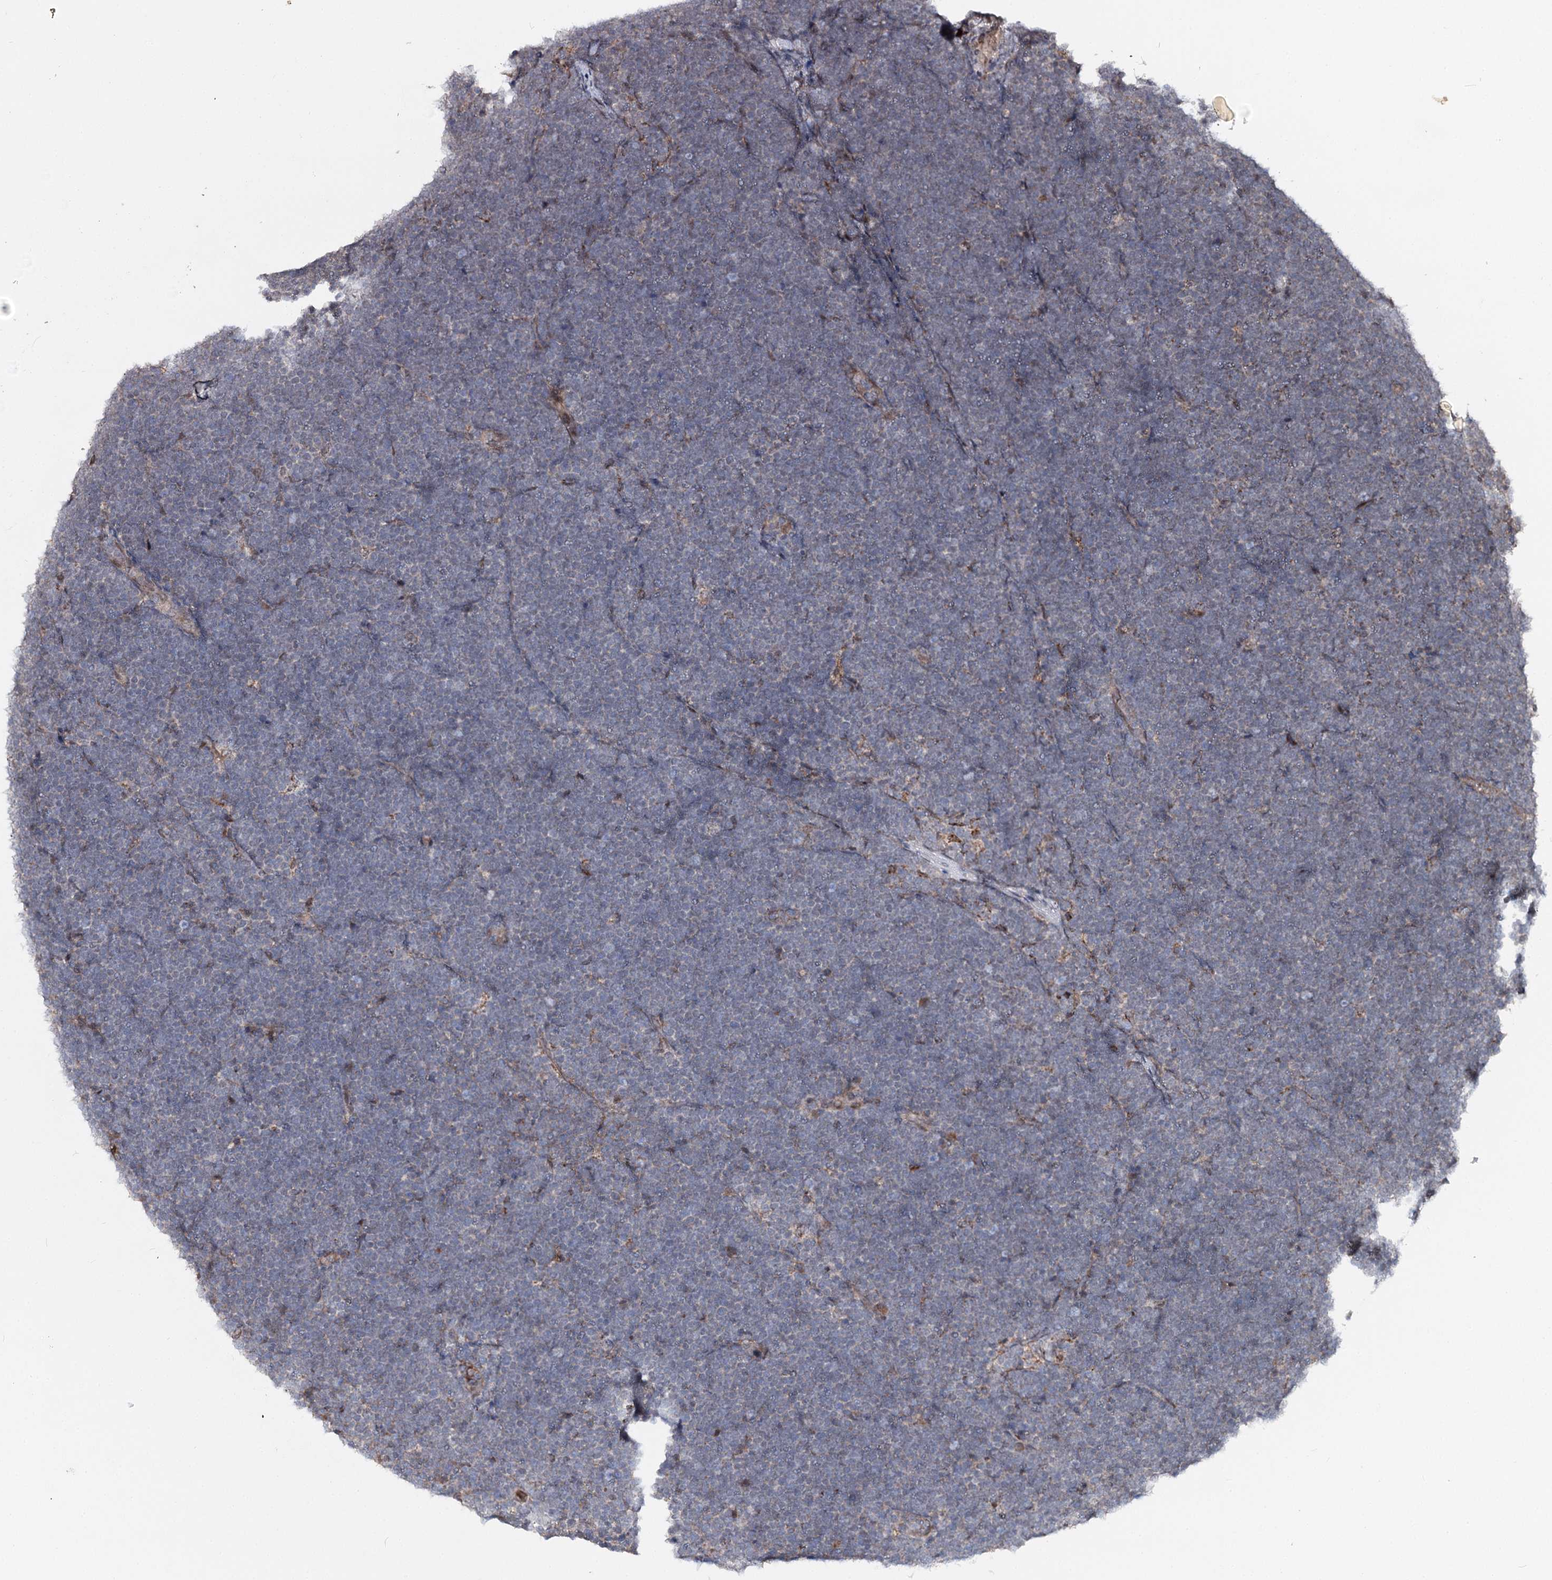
{"staining": {"intensity": "negative", "quantity": "none", "location": "none"}, "tissue": "lymphoma", "cell_type": "Tumor cells", "image_type": "cancer", "snomed": [{"axis": "morphology", "description": "Malignant lymphoma, non-Hodgkin's type, High grade"}, {"axis": "topography", "description": "Lymph node"}], "caption": "A micrograph of lymphoma stained for a protein exhibits no brown staining in tumor cells. Nuclei are stained in blue.", "gene": "MSANTD2", "patient": {"sex": "male", "age": 13}}